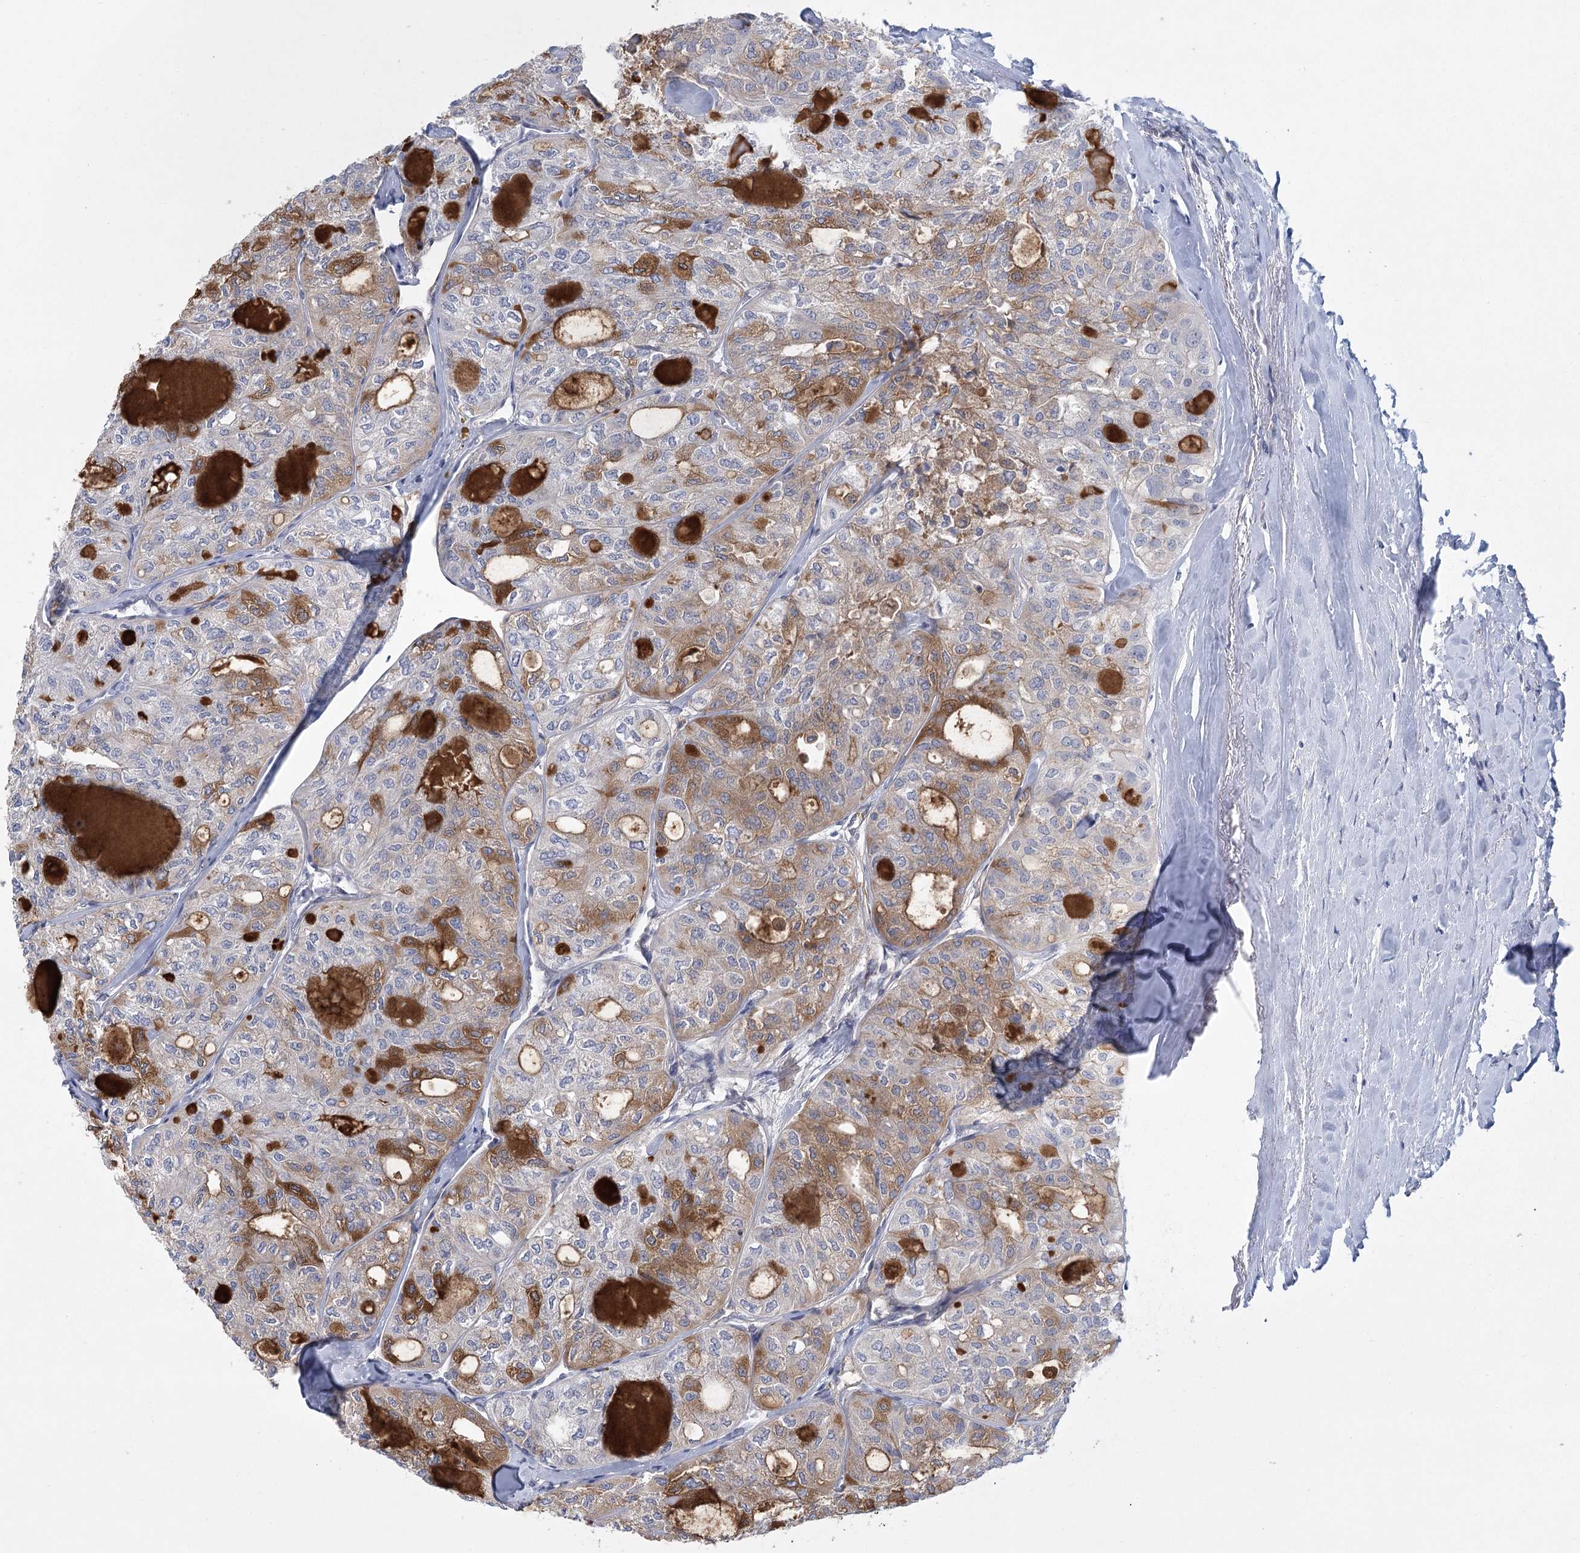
{"staining": {"intensity": "moderate", "quantity": "<25%", "location": "cytoplasmic/membranous"}, "tissue": "thyroid cancer", "cell_type": "Tumor cells", "image_type": "cancer", "snomed": [{"axis": "morphology", "description": "Follicular adenoma carcinoma, NOS"}, {"axis": "topography", "description": "Thyroid gland"}], "caption": "Thyroid cancer stained for a protein shows moderate cytoplasmic/membranous positivity in tumor cells.", "gene": "FAM76B", "patient": {"sex": "male", "age": 75}}